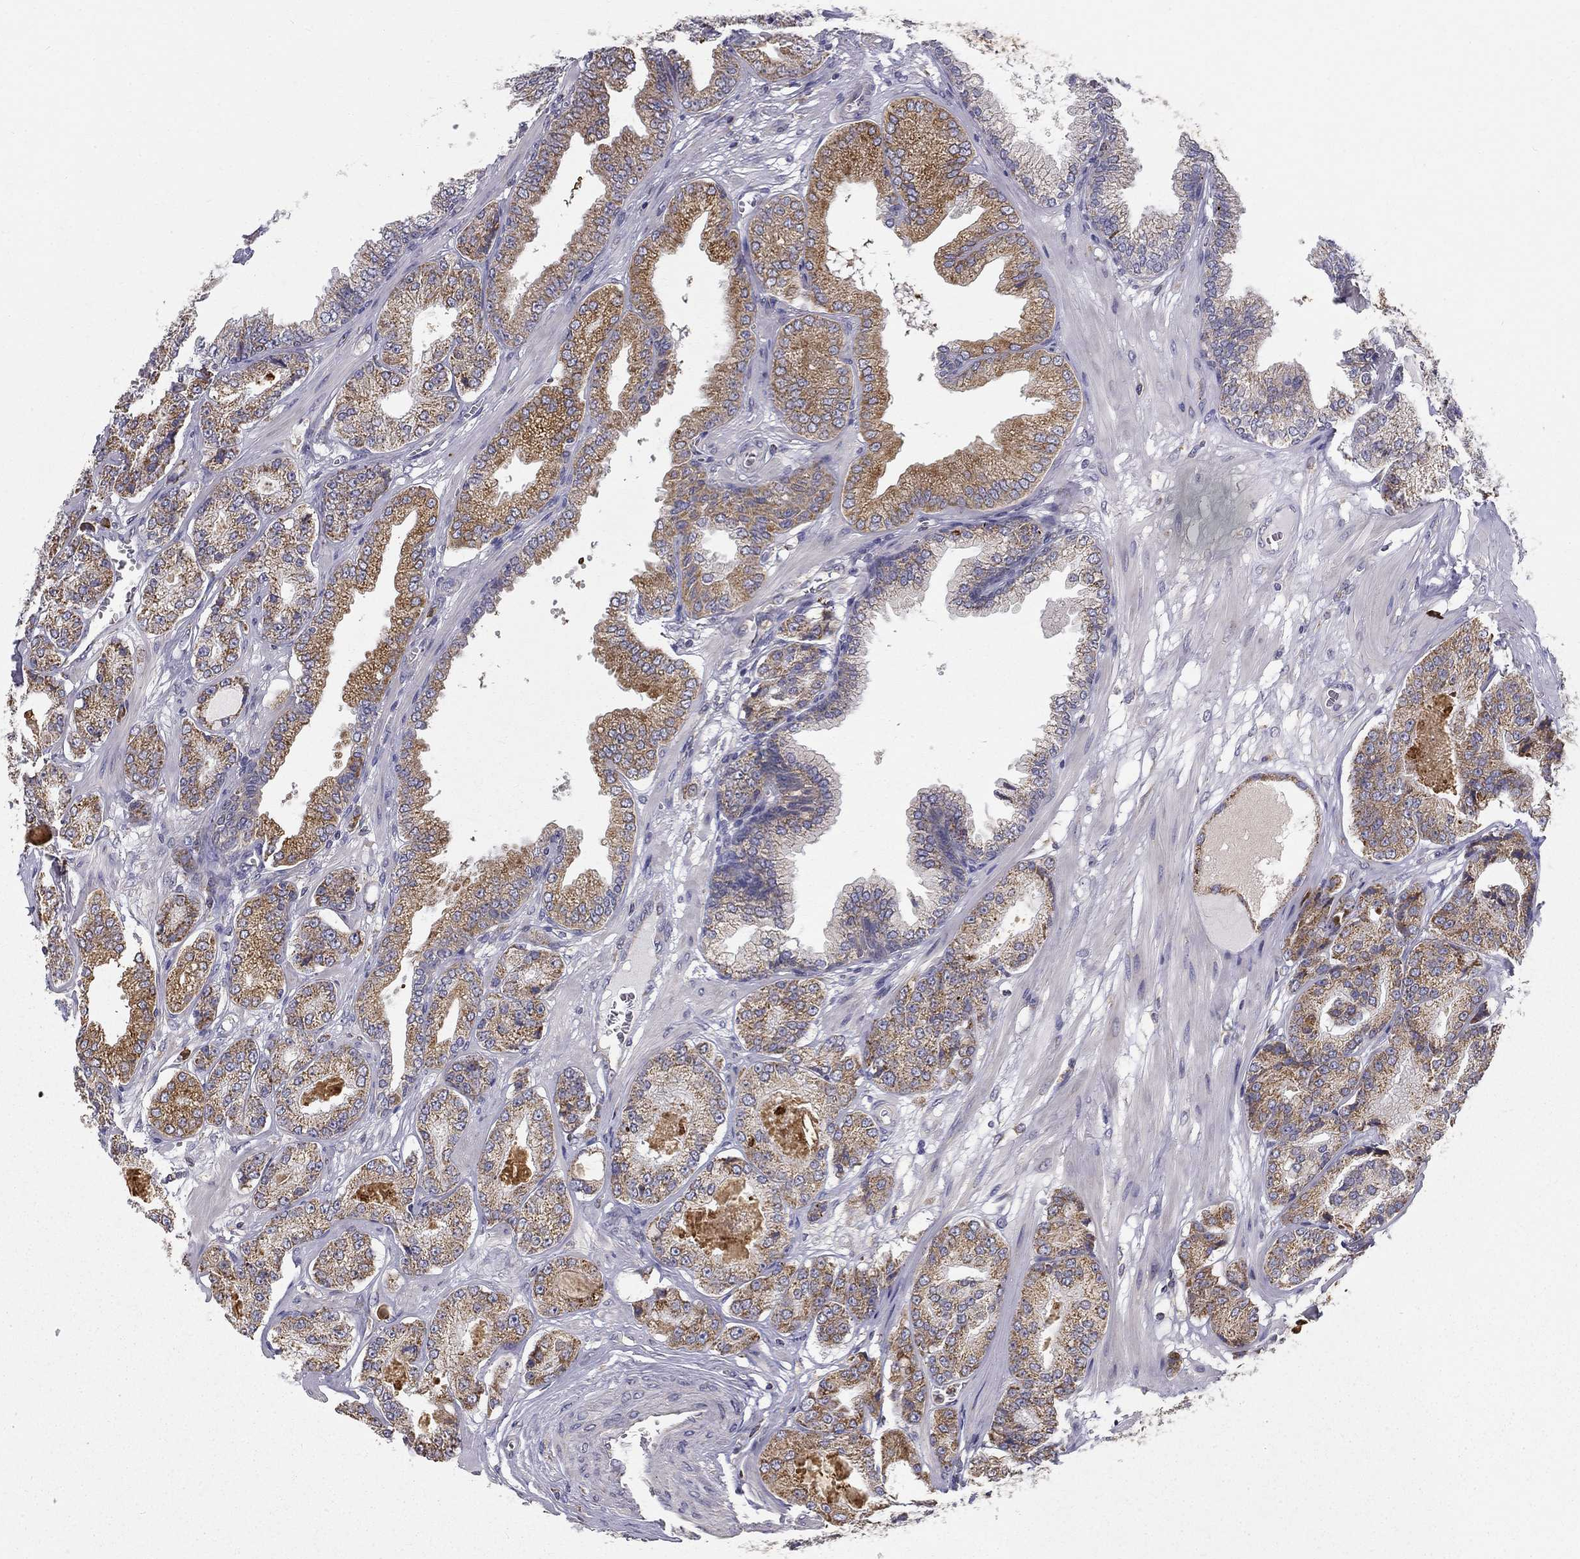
{"staining": {"intensity": "moderate", "quantity": ">75%", "location": "cytoplasmic/membranous"}, "tissue": "prostate cancer", "cell_type": "Tumor cells", "image_type": "cancer", "snomed": [{"axis": "morphology", "description": "Adenocarcinoma, NOS"}, {"axis": "topography", "description": "Prostate"}], "caption": "Approximately >75% of tumor cells in human adenocarcinoma (prostate) reveal moderate cytoplasmic/membranous protein expression as visualized by brown immunohistochemical staining.", "gene": "PRDX4", "patient": {"sex": "male", "age": 64}}